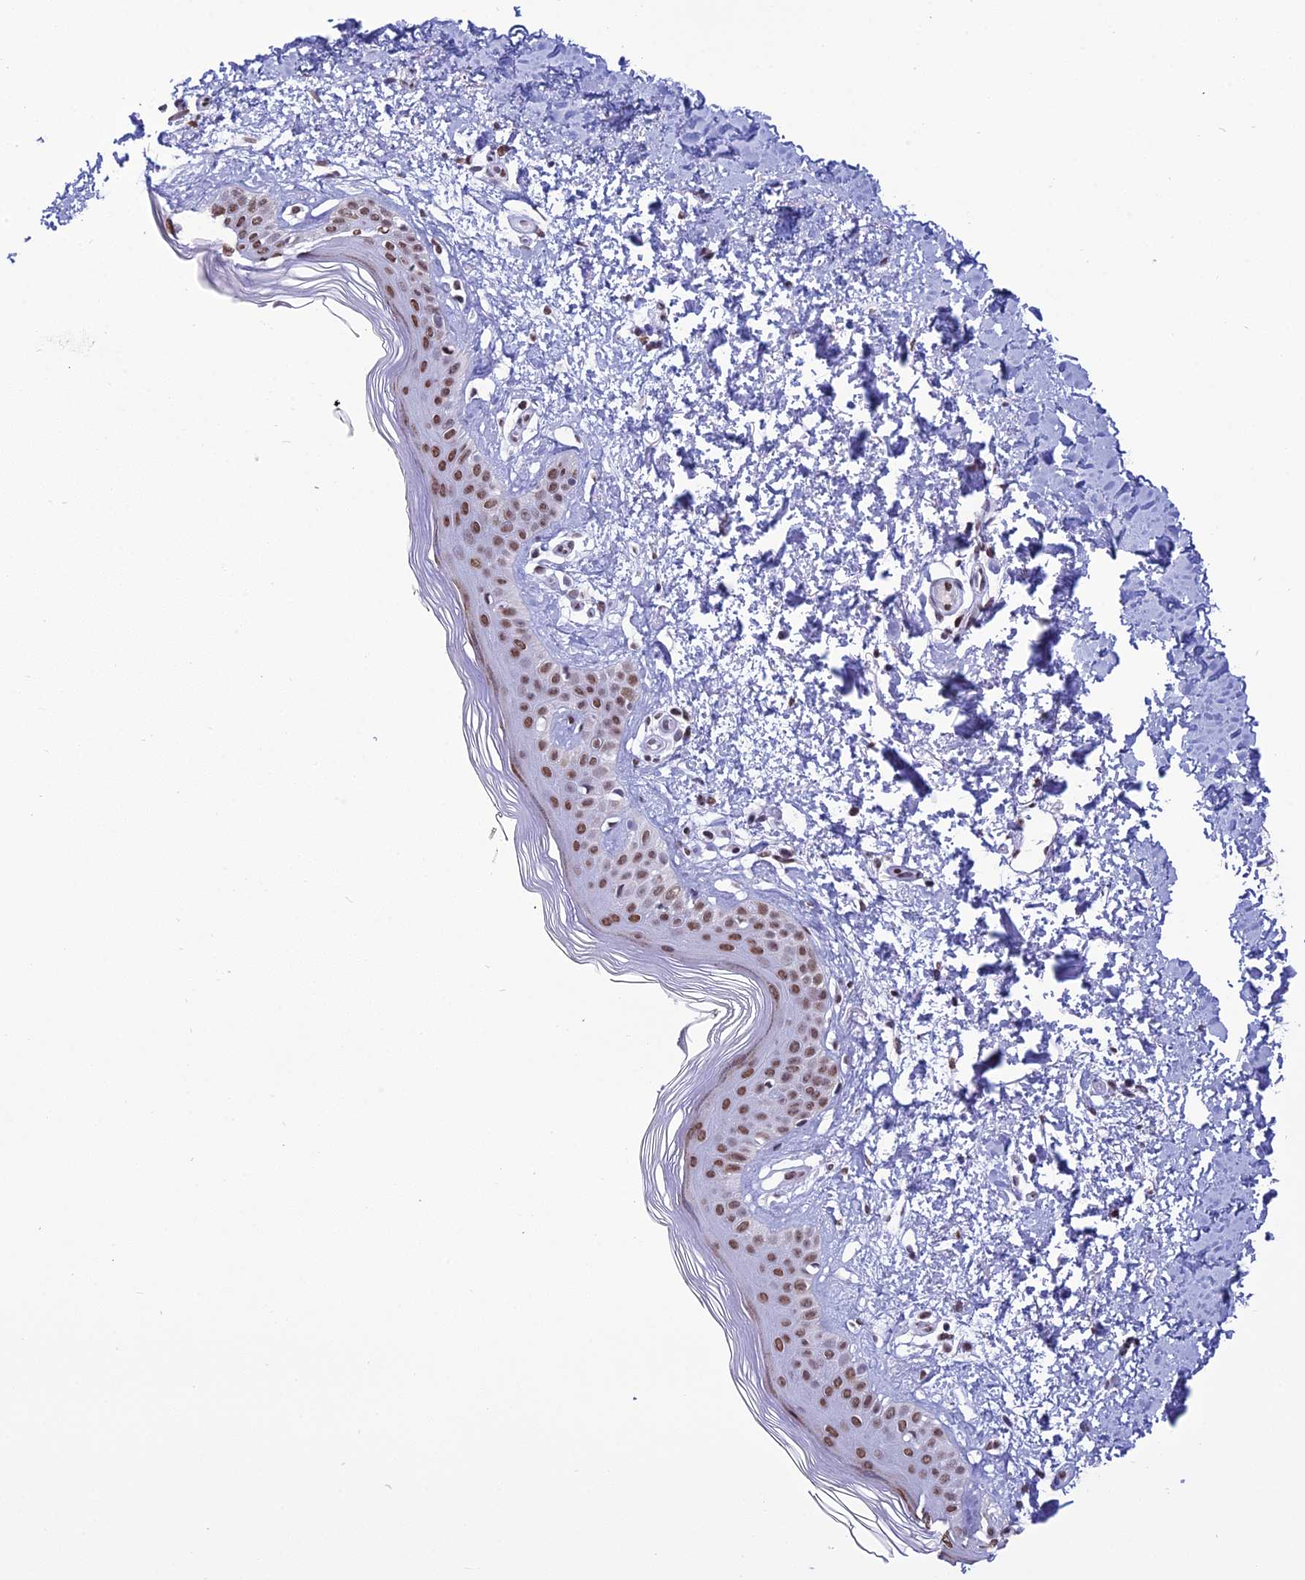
{"staining": {"intensity": "moderate", "quantity": ">75%", "location": "nuclear"}, "tissue": "skin", "cell_type": "Fibroblasts", "image_type": "normal", "snomed": [{"axis": "morphology", "description": "Normal tissue, NOS"}, {"axis": "topography", "description": "Skin"}], "caption": "A micrograph of skin stained for a protein demonstrates moderate nuclear brown staining in fibroblasts. The staining is performed using DAB (3,3'-diaminobenzidine) brown chromogen to label protein expression. The nuclei are counter-stained blue using hematoxylin.", "gene": "PRAMEF12", "patient": {"sex": "female", "age": 64}}